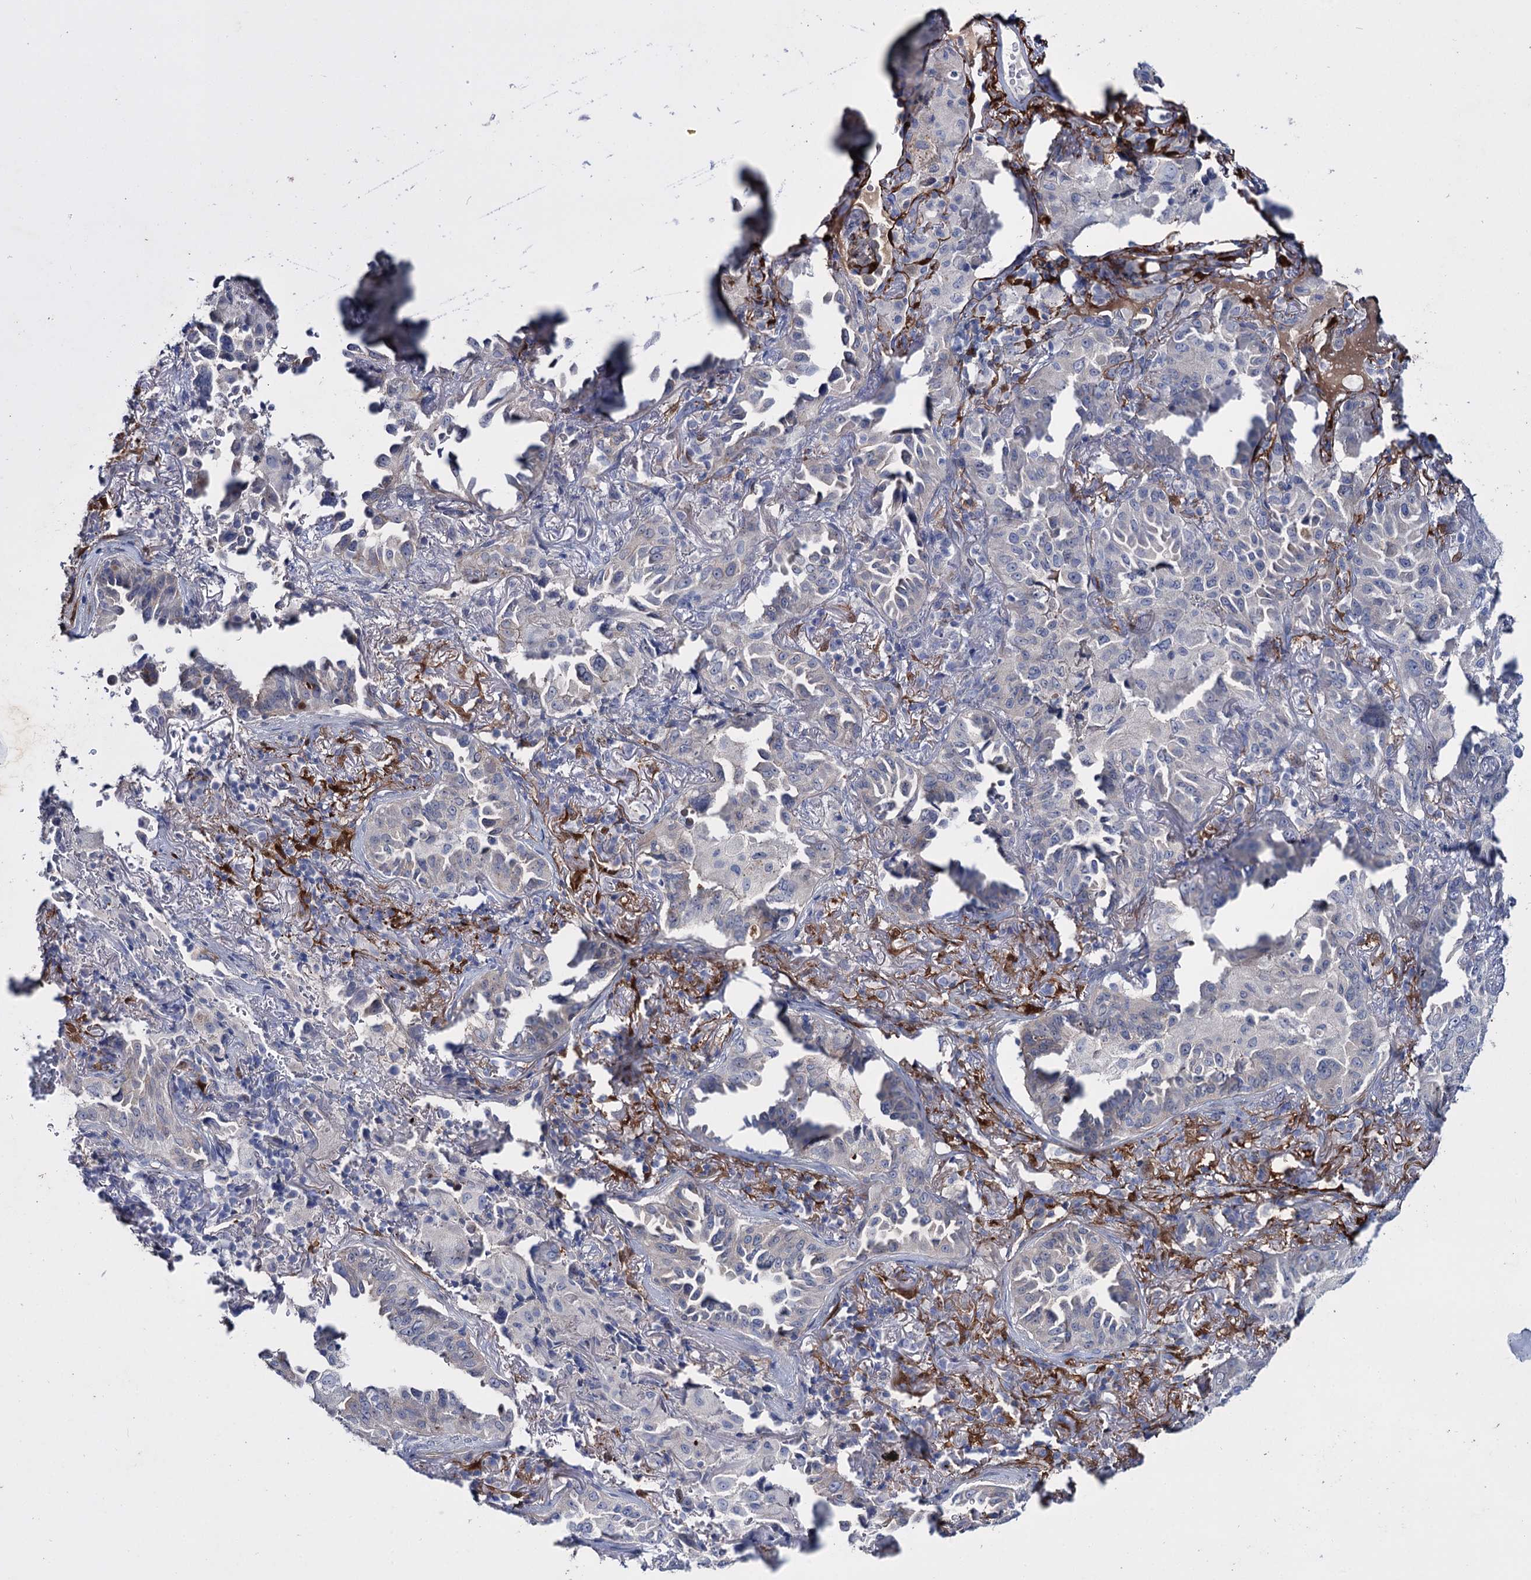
{"staining": {"intensity": "negative", "quantity": "none", "location": "none"}, "tissue": "lung cancer", "cell_type": "Tumor cells", "image_type": "cancer", "snomed": [{"axis": "morphology", "description": "Adenocarcinoma, NOS"}, {"axis": "topography", "description": "Lung"}], "caption": "IHC histopathology image of lung cancer stained for a protein (brown), which shows no staining in tumor cells.", "gene": "LYZL4", "patient": {"sex": "female", "age": 69}}